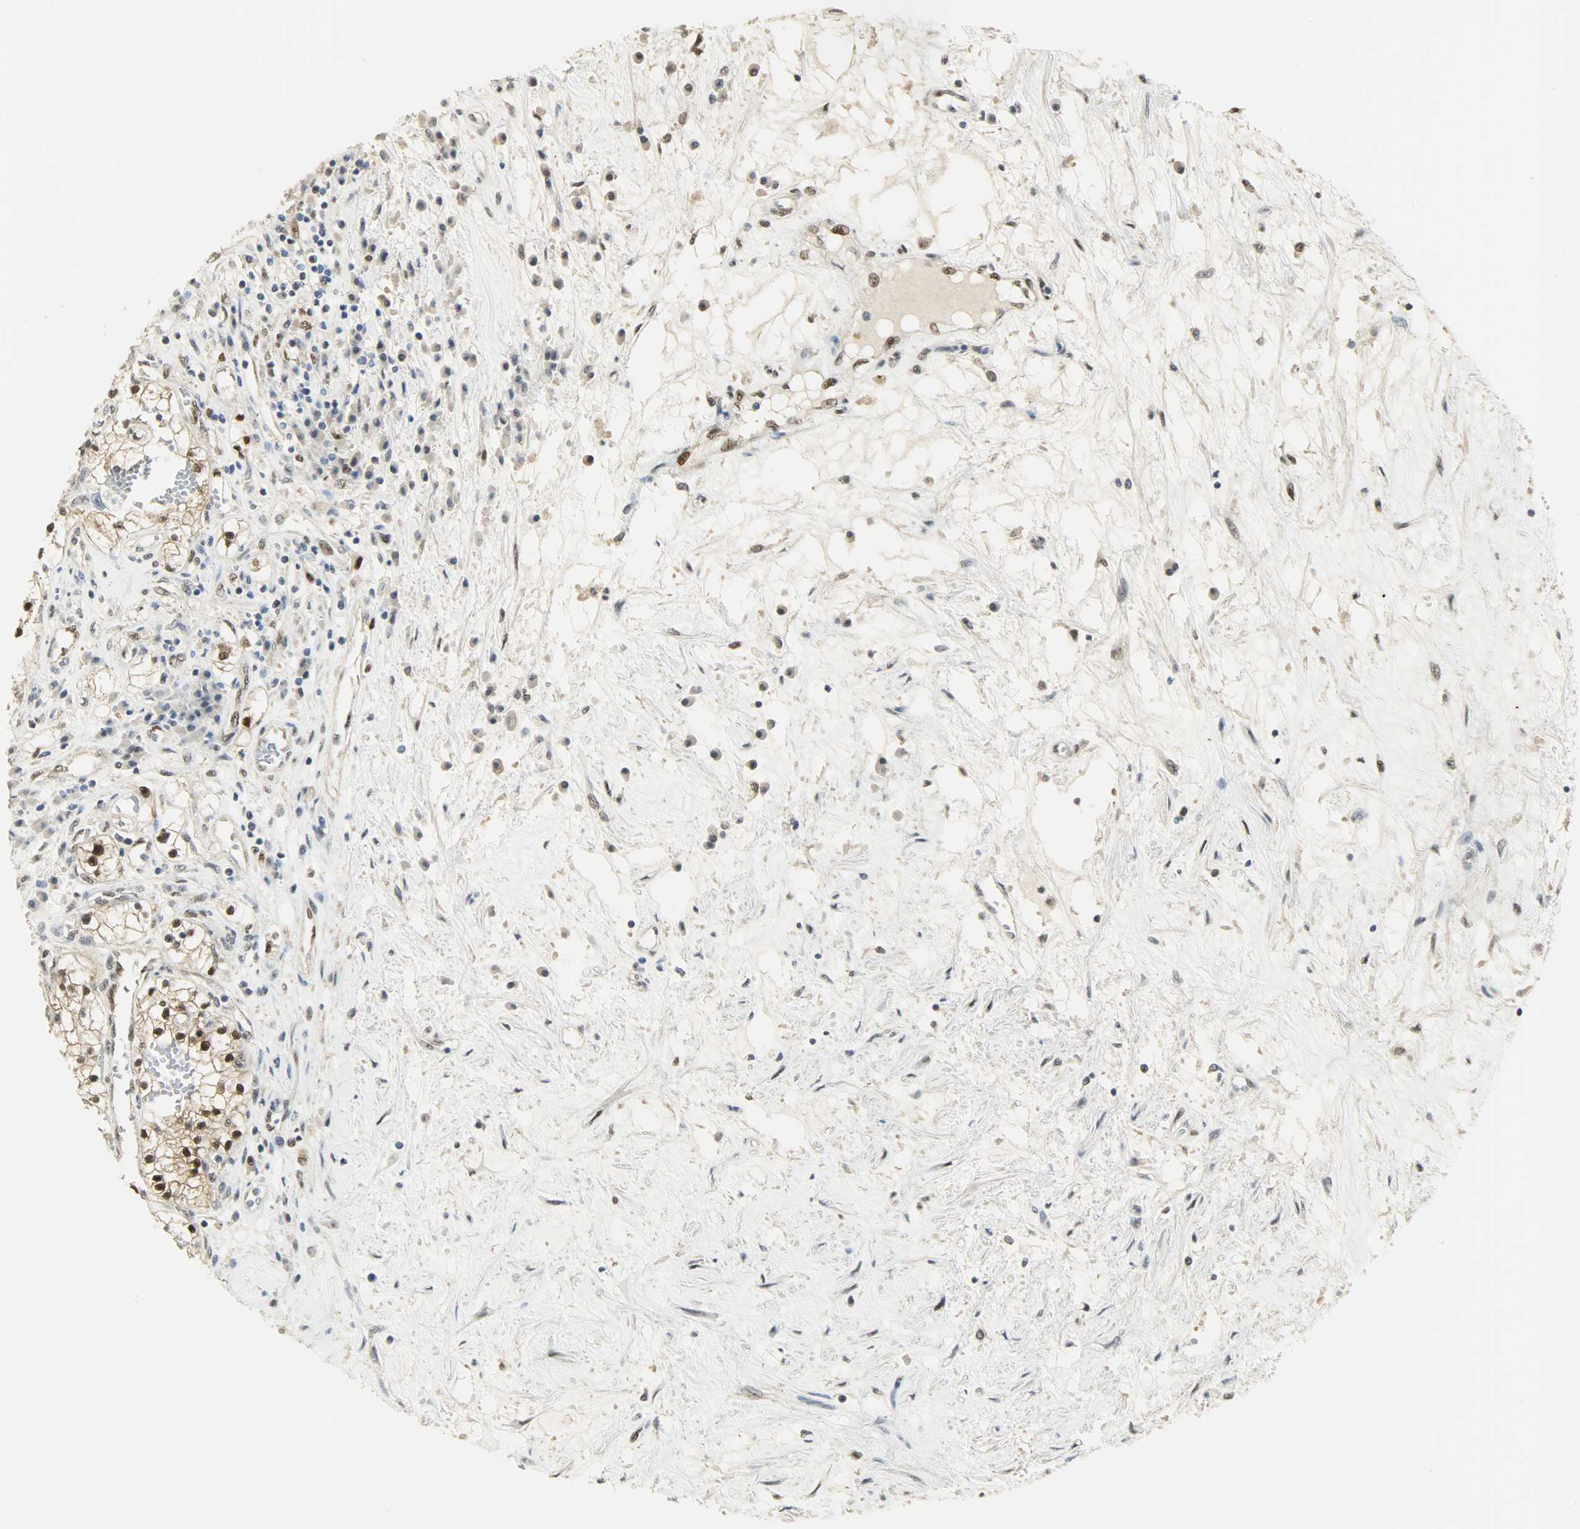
{"staining": {"intensity": "moderate", "quantity": "25%-75%", "location": "nuclear"}, "tissue": "renal cancer", "cell_type": "Tumor cells", "image_type": "cancer", "snomed": [{"axis": "morphology", "description": "Adenocarcinoma, NOS"}, {"axis": "topography", "description": "Kidney"}], "caption": "The micrograph reveals a brown stain indicating the presence of a protein in the nuclear of tumor cells in renal cancer (adenocarcinoma).", "gene": "NPEPL1", "patient": {"sex": "male", "age": 68}}